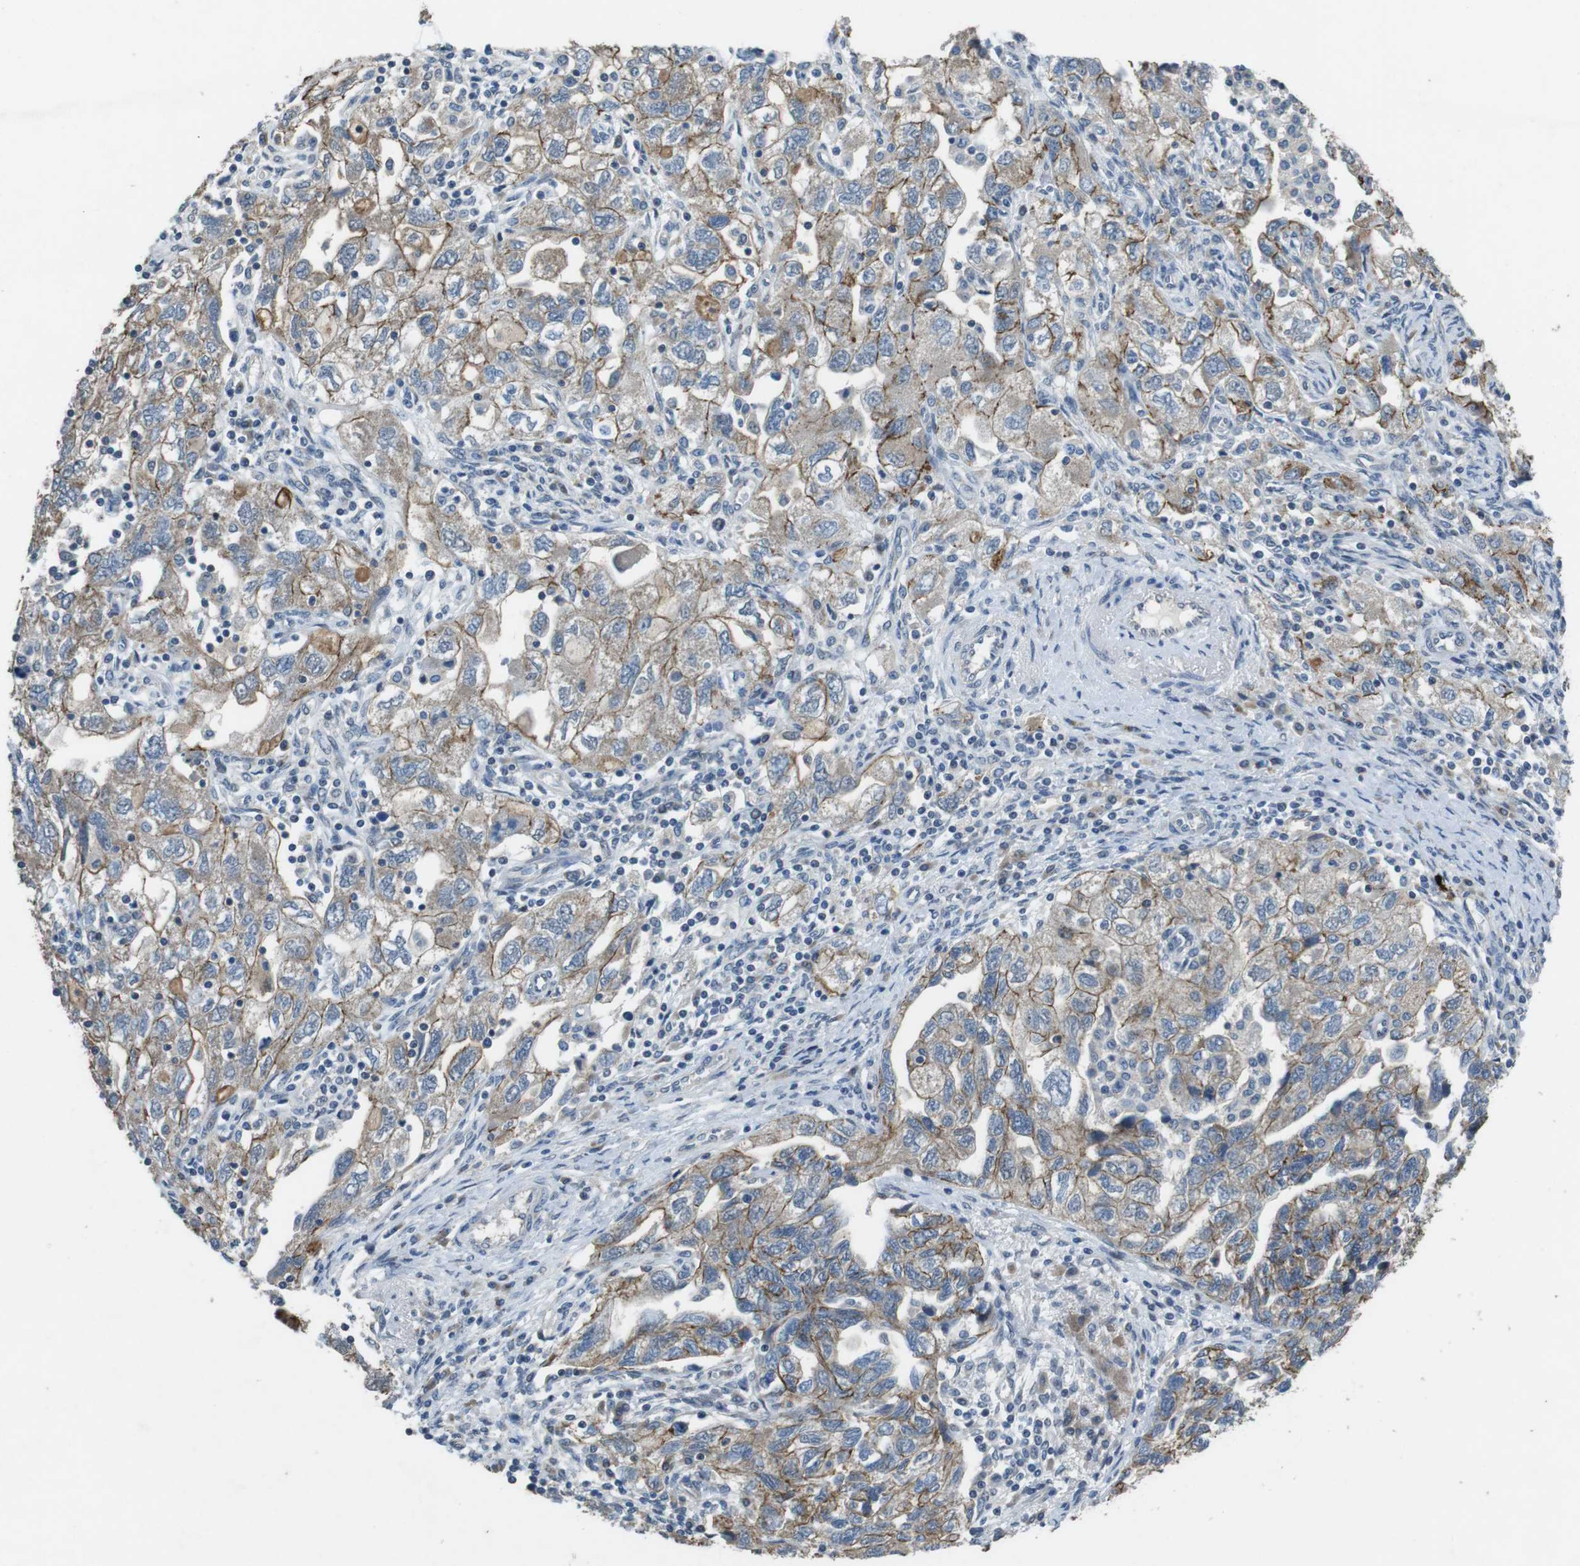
{"staining": {"intensity": "moderate", "quantity": ">75%", "location": "cytoplasmic/membranous"}, "tissue": "ovarian cancer", "cell_type": "Tumor cells", "image_type": "cancer", "snomed": [{"axis": "morphology", "description": "Carcinoma, NOS"}, {"axis": "morphology", "description": "Cystadenocarcinoma, serous, NOS"}, {"axis": "topography", "description": "Ovary"}], "caption": "Immunohistochemical staining of human serous cystadenocarcinoma (ovarian) demonstrates medium levels of moderate cytoplasmic/membranous positivity in about >75% of tumor cells. (DAB IHC, brown staining for protein, blue staining for nuclei).", "gene": "CLDN7", "patient": {"sex": "female", "age": 69}}